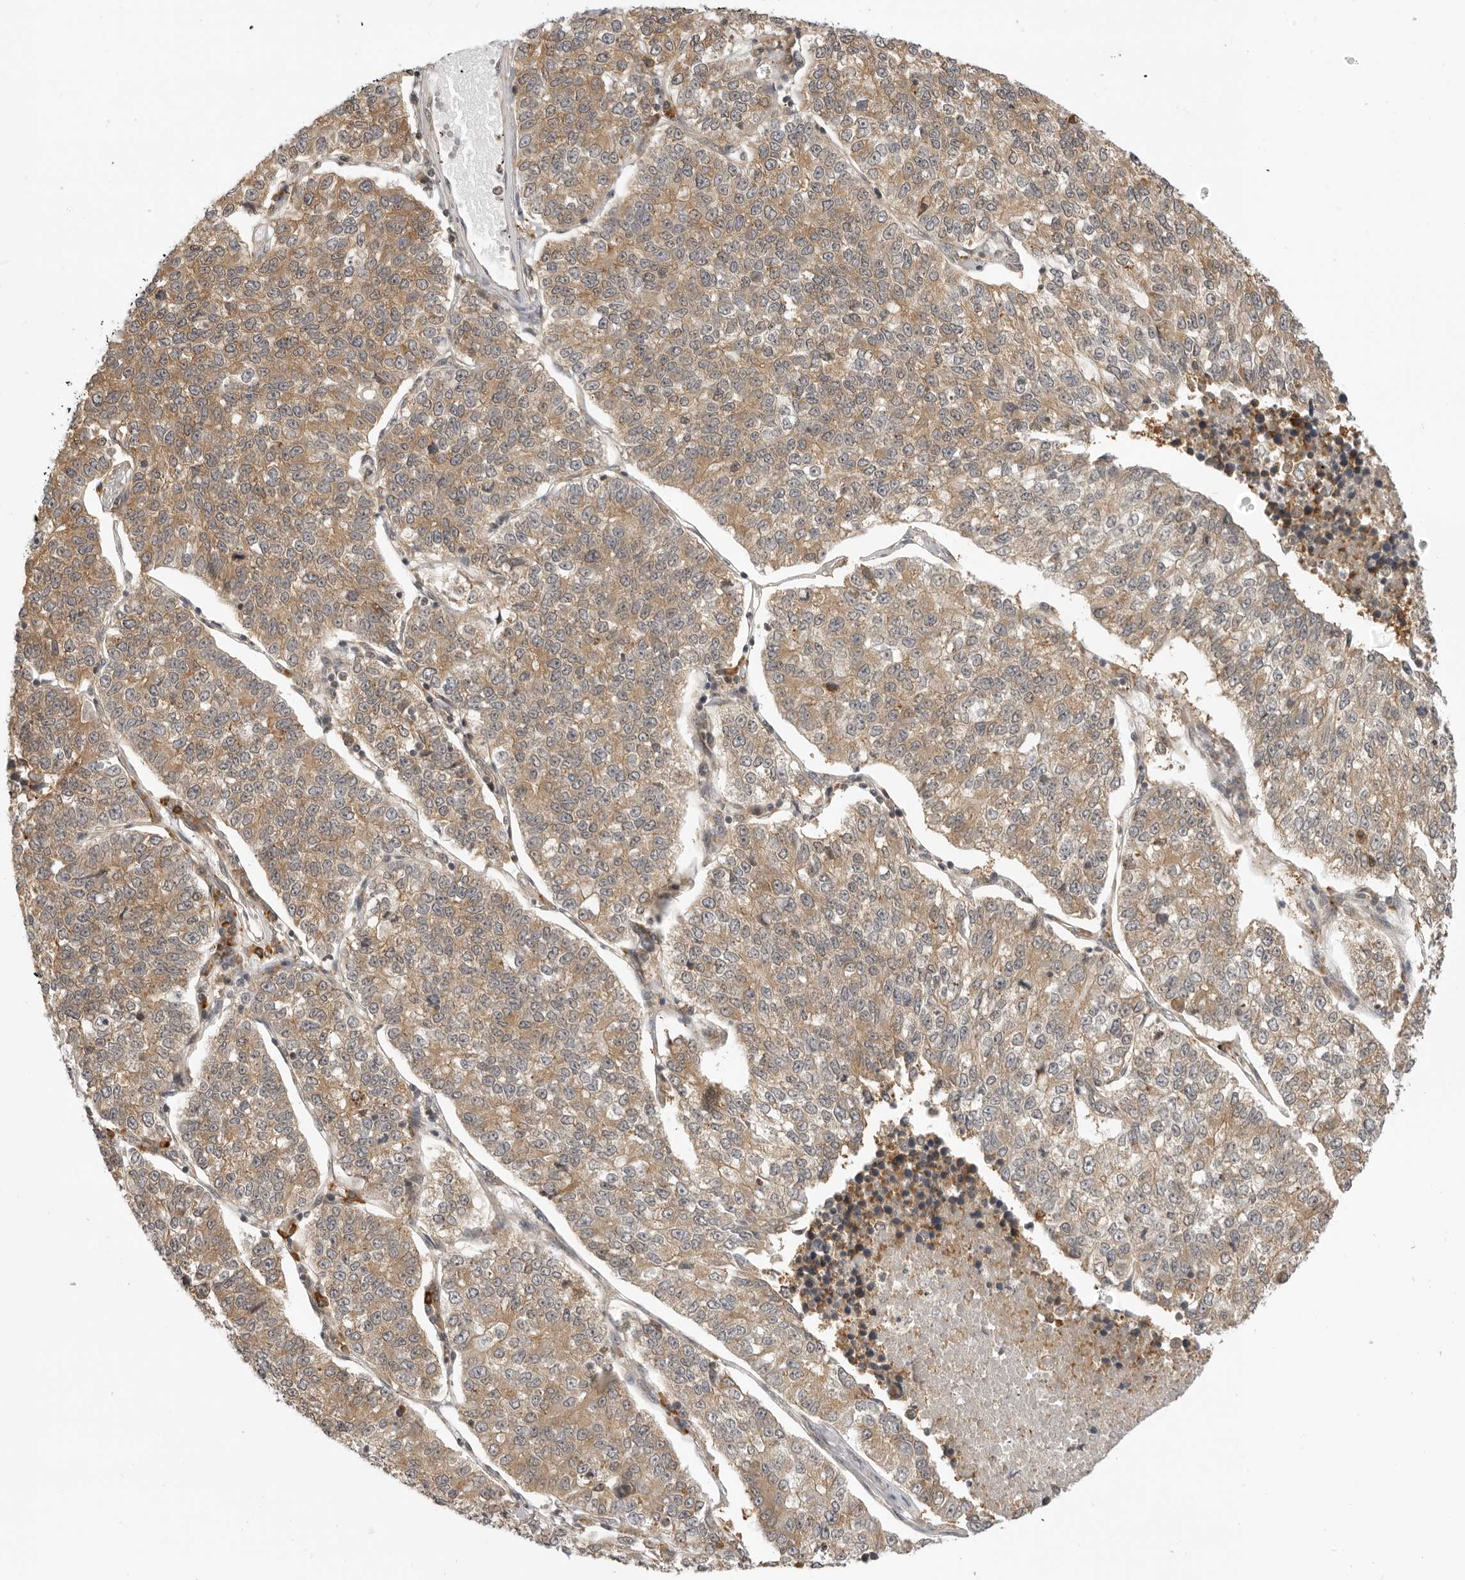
{"staining": {"intensity": "moderate", "quantity": ">75%", "location": "cytoplasmic/membranous"}, "tissue": "lung cancer", "cell_type": "Tumor cells", "image_type": "cancer", "snomed": [{"axis": "morphology", "description": "Adenocarcinoma, NOS"}, {"axis": "topography", "description": "Lung"}], "caption": "Tumor cells exhibit moderate cytoplasmic/membranous expression in approximately >75% of cells in adenocarcinoma (lung).", "gene": "PRRC2A", "patient": {"sex": "male", "age": 49}}